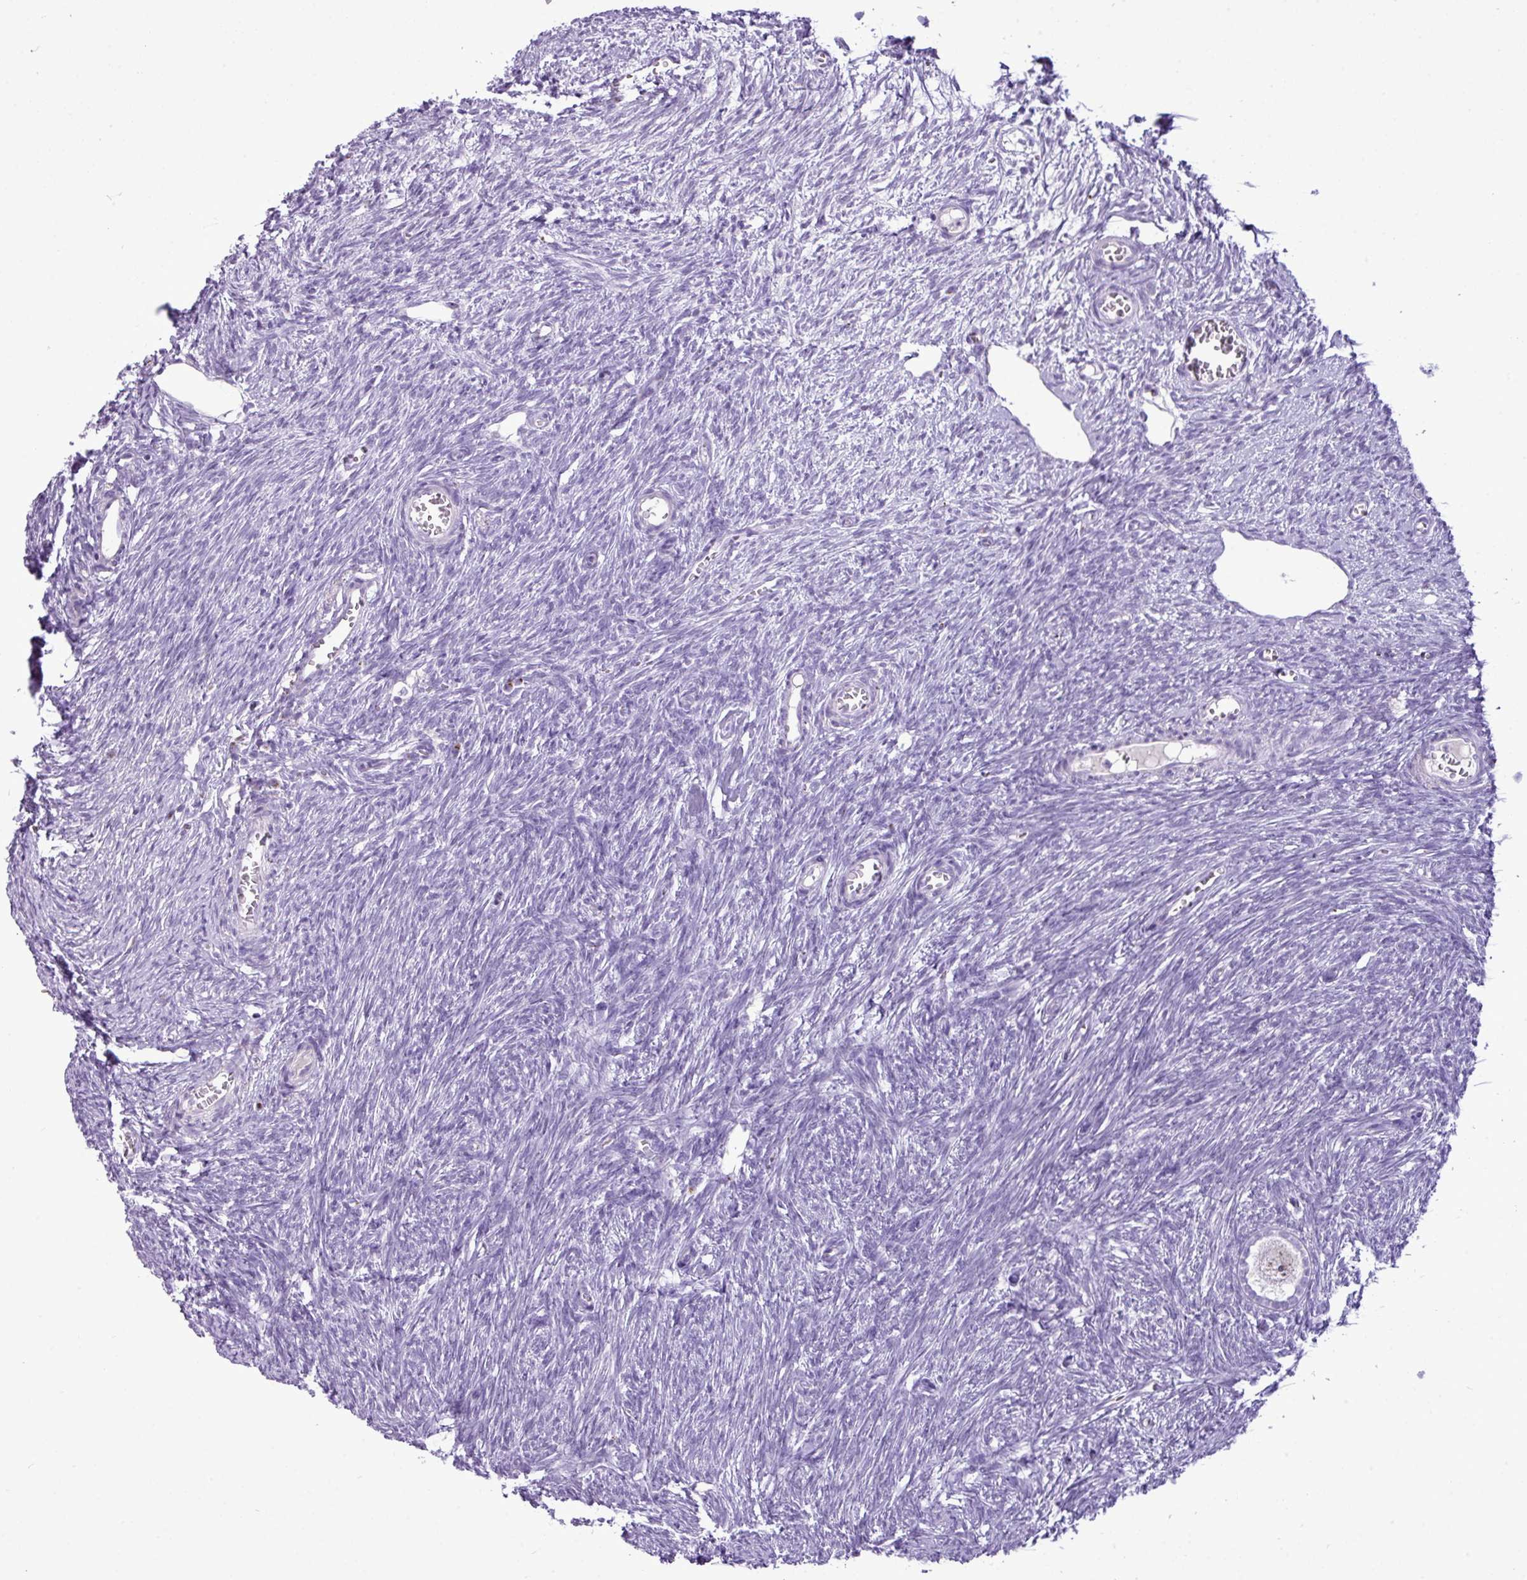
{"staining": {"intensity": "negative", "quantity": "none", "location": "none"}, "tissue": "ovary", "cell_type": "Follicle cells", "image_type": "normal", "snomed": [{"axis": "morphology", "description": "Normal tissue, NOS"}, {"axis": "topography", "description": "Ovary"}], "caption": "An immunohistochemistry histopathology image of normal ovary is shown. There is no staining in follicle cells of ovary.", "gene": "FAM43A", "patient": {"sex": "female", "age": 44}}